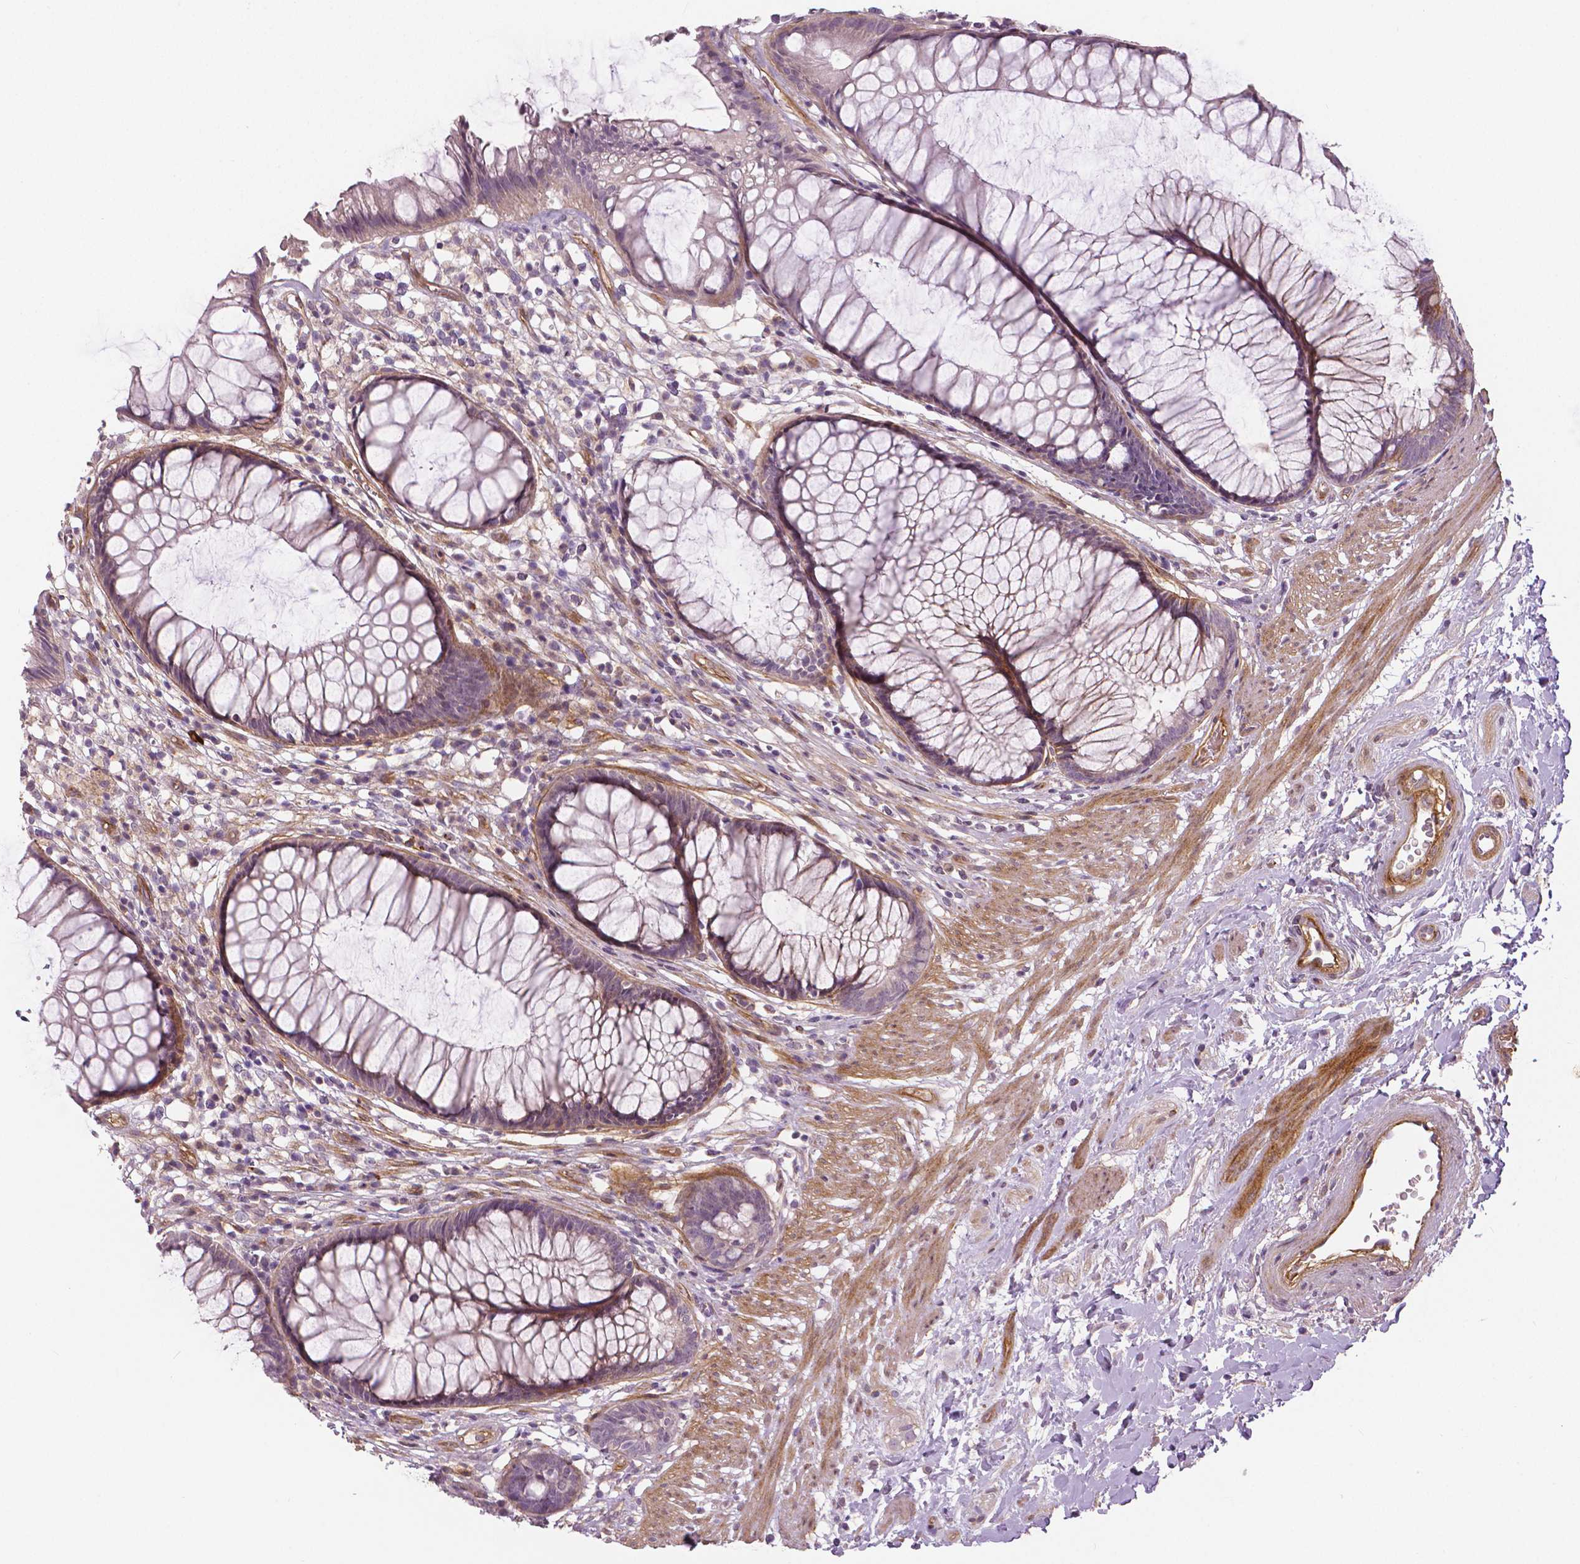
{"staining": {"intensity": "weak", "quantity": "<25%", "location": "cytoplasmic/membranous"}, "tissue": "rectum", "cell_type": "Glandular cells", "image_type": "normal", "snomed": [{"axis": "morphology", "description": "Normal tissue, NOS"}, {"axis": "topography", "description": "Smooth muscle"}, {"axis": "topography", "description": "Rectum"}], "caption": "A high-resolution micrograph shows immunohistochemistry staining of normal rectum, which demonstrates no significant expression in glandular cells. (Immunohistochemistry, brightfield microscopy, high magnification).", "gene": "FLT1", "patient": {"sex": "male", "age": 53}}